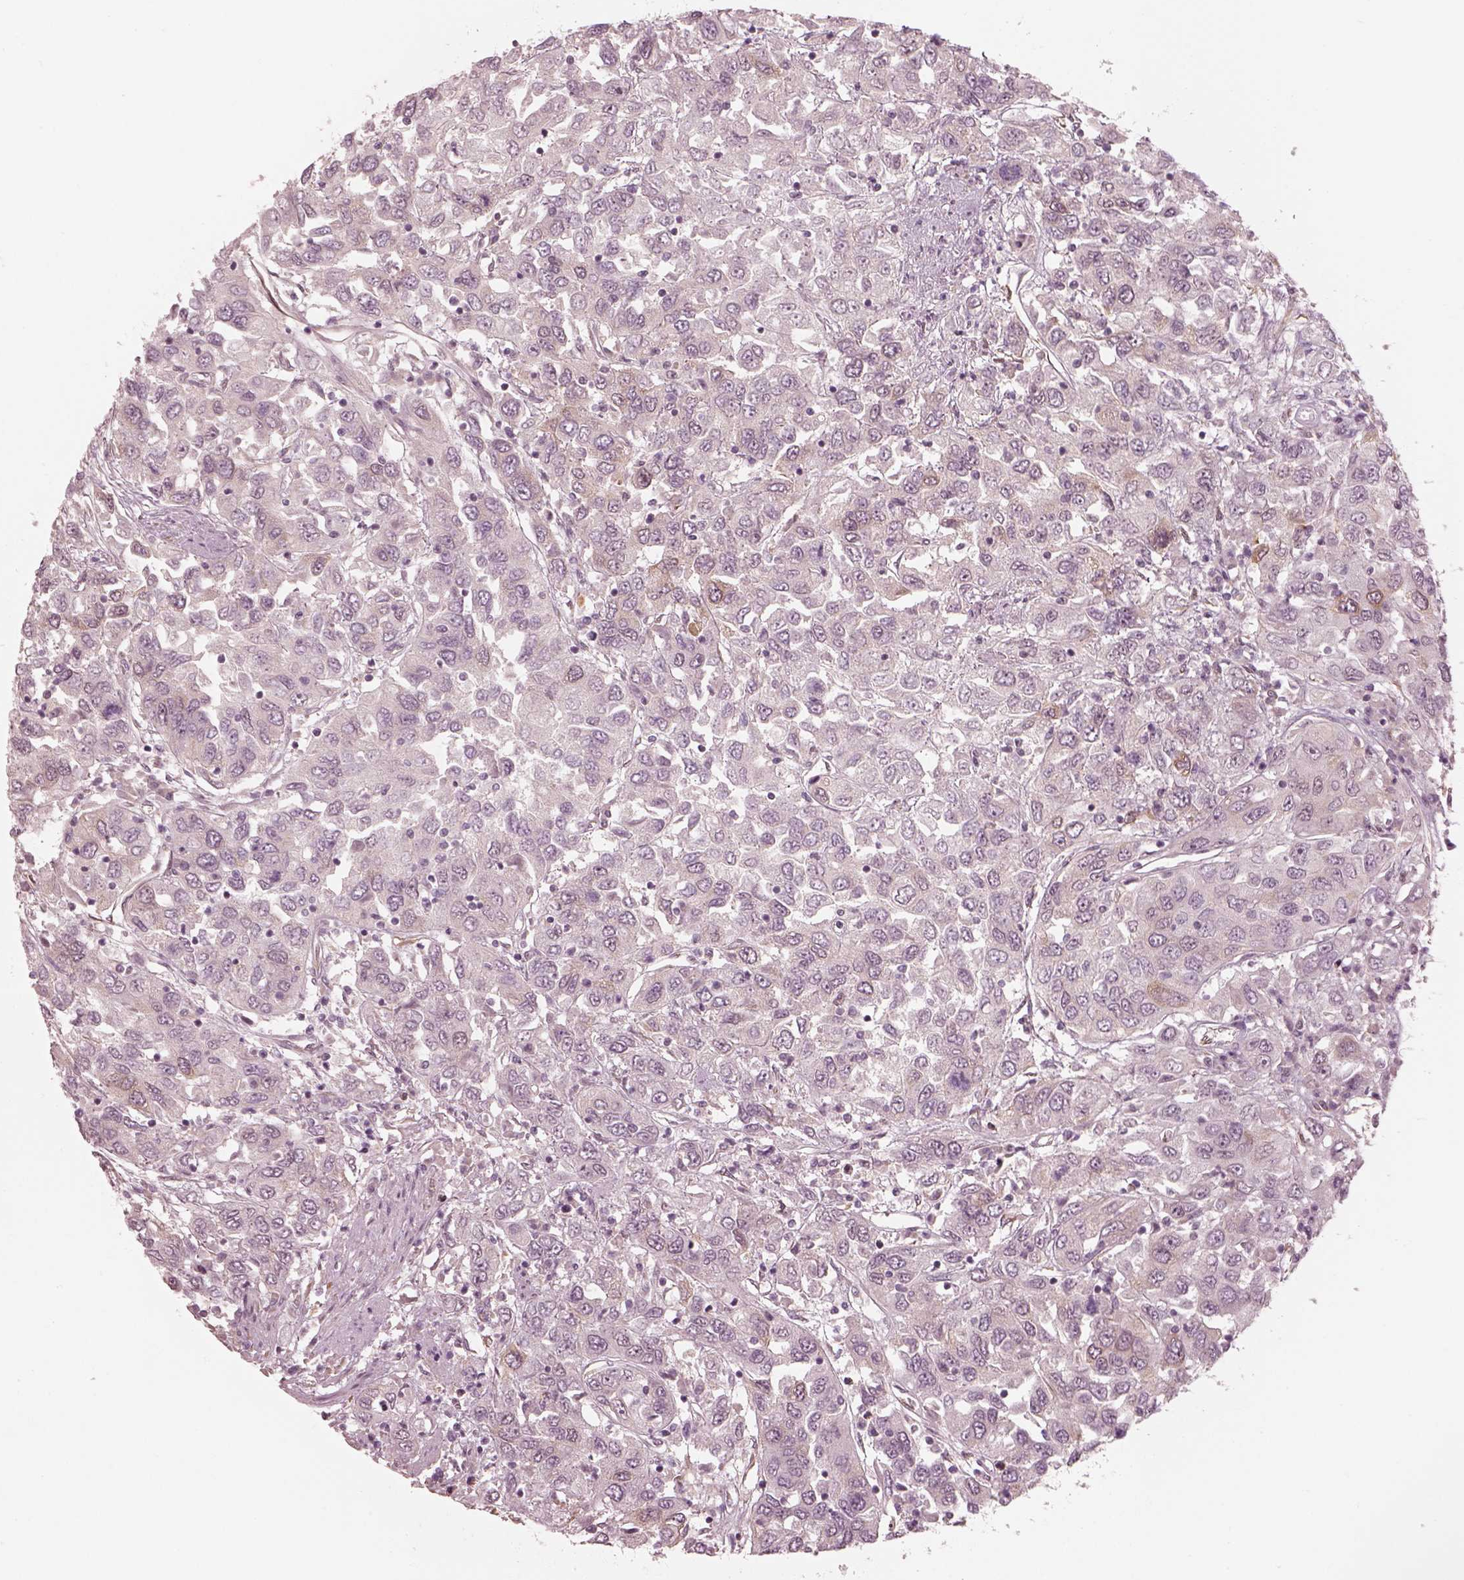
{"staining": {"intensity": "negative", "quantity": "none", "location": "none"}, "tissue": "urothelial cancer", "cell_type": "Tumor cells", "image_type": "cancer", "snomed": [{"axis": "morphology", "description": "Urothelial carcinoma, High grade"}, {"axis": "topography", "description": "Urinary bladder"}], "caption": "Immunohistochemical staining of human urothelial cancer shows no significant expression in tumor cells.", "gene": "RPGRIP1", "patient": {"sex": "male", "age": 76}}